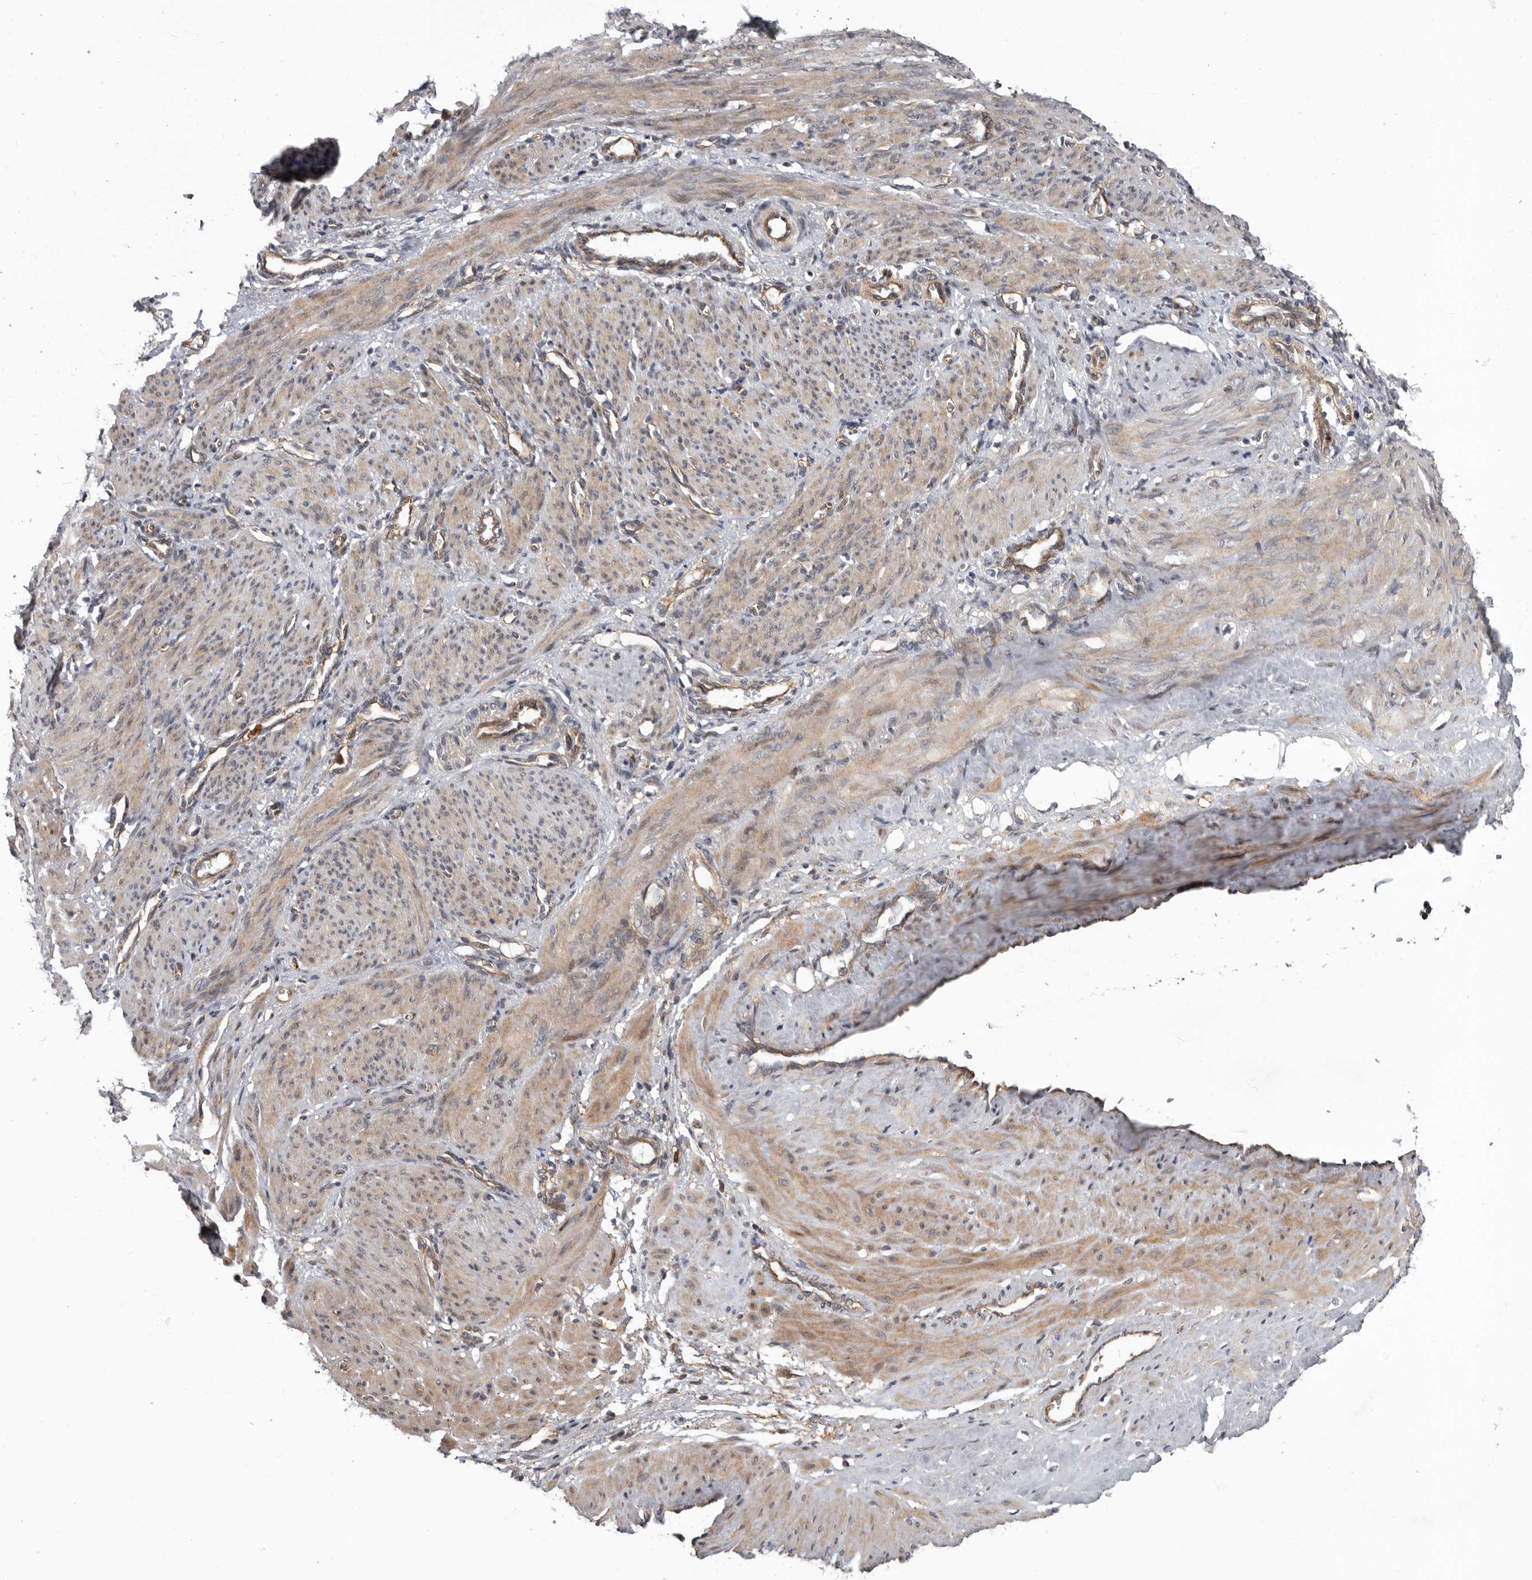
{"staining": {"intensity": "moderate", "quantity": "25%-75%", "location": "cytoplasmic/membranous"}, "tissue": "smooth muscle", "cell_type": "Smooth muscle cells", "image_type": "normal", "snomed": [{"axis": "morphology", "description": "Normal tissue, NOS"}, {"axis": "topography", "description": "Endometrium"}], "caption": "Smooth muscle cells display medium levels of moderate cytoplasmic/membranous expression in about 25%-75% of cells in normal human smooth muscle. Nuclei are stained in blue.", "gene": "FGFR4", "patient": {"sex": "female", "age": 33}}